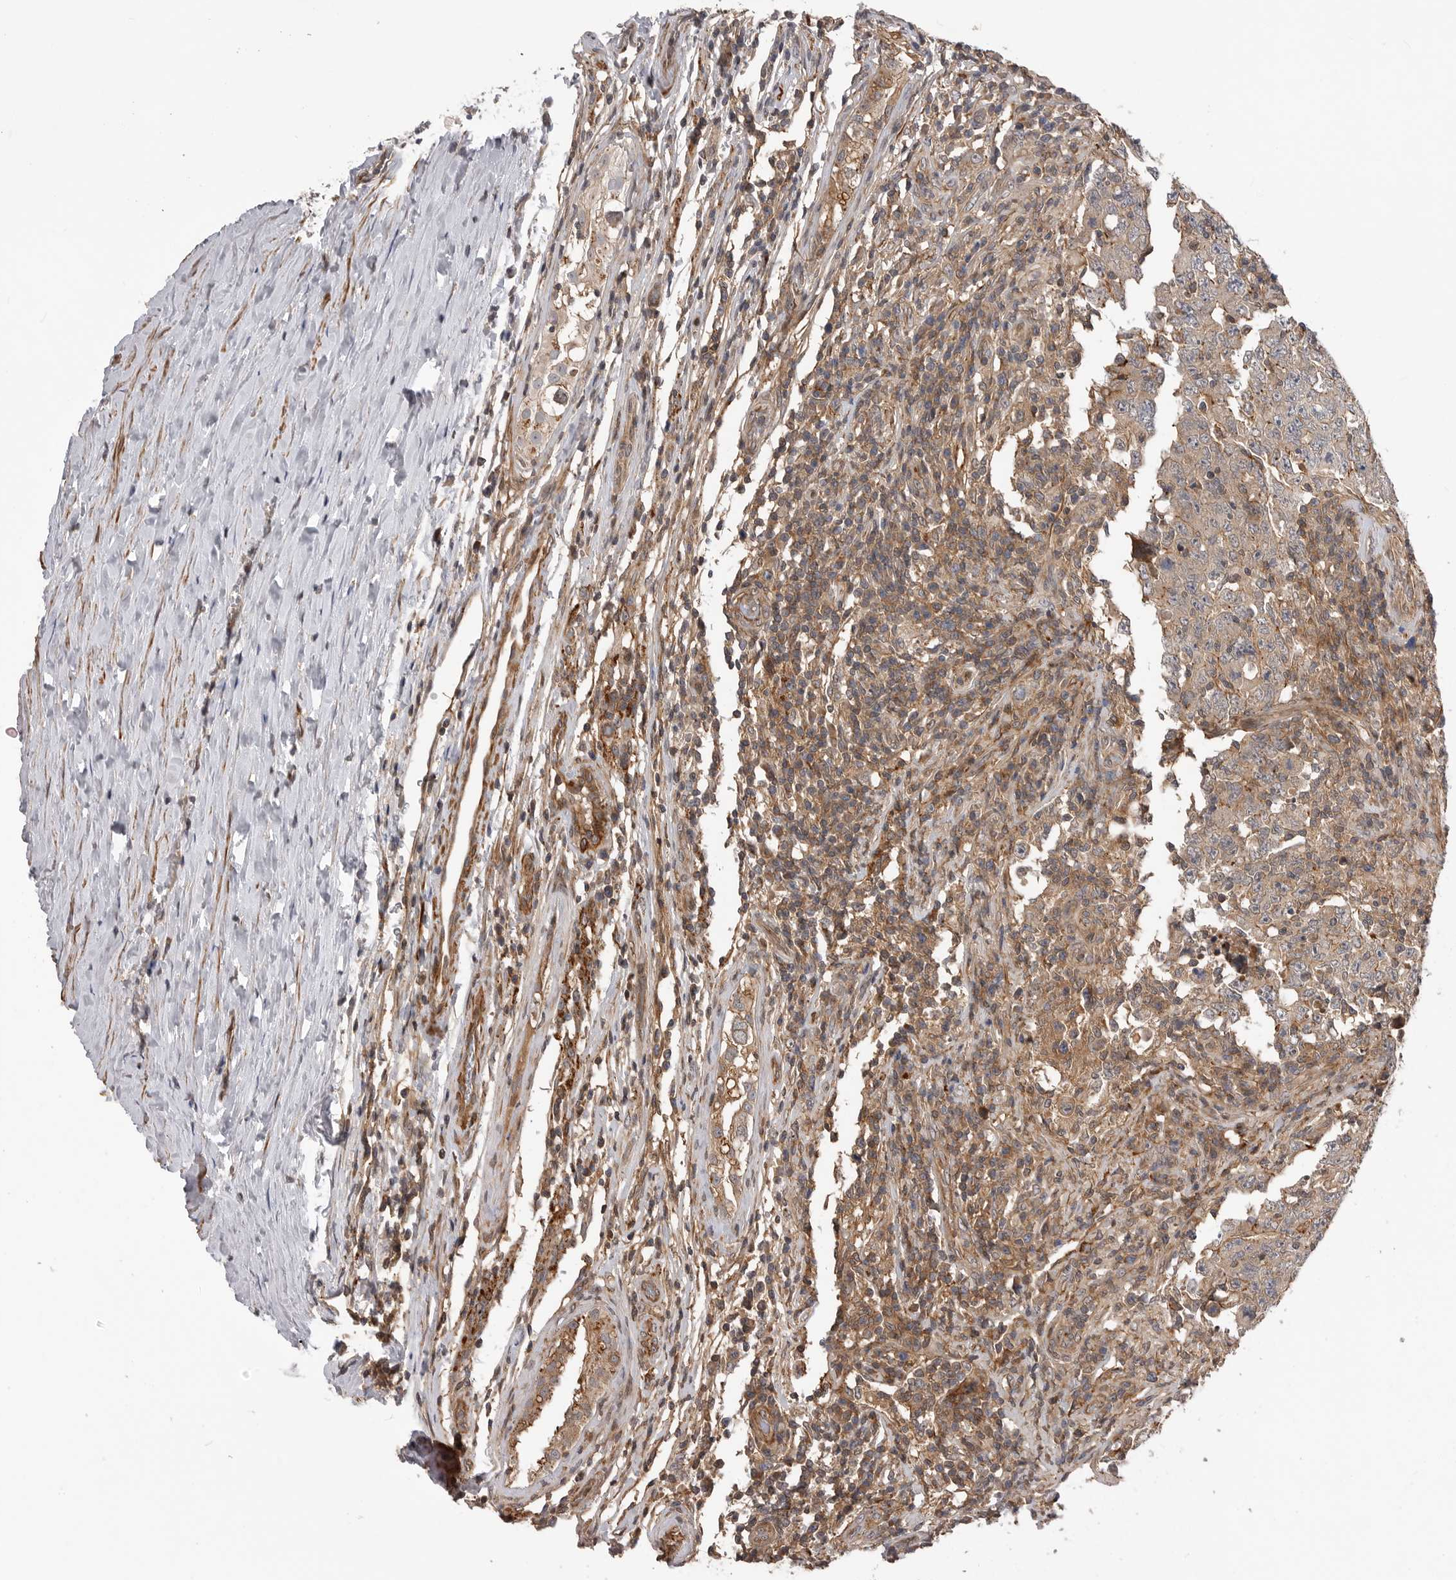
{"staining": {"intensity": "moderate", "quantity": "<25%", "location": "cytoplasmic/membranous"}, "tissue": "testis cancer", "cell_type": "Tumor cells", "image_type": "cancer", "snomed": [{"axis": "morphology", "description": "Carcinoma, Embryonal, NOS"}, {"axis": "topography", "description": "Testis"}], "caption": "A low amount of moderate cytoplasmic/membranous staining is present in about <25% of tumor cells in testis cancer (embryonal carcinoma) tissue.", "gene": "TRIM56", "patient": {"sex": "male", "age": 26}}